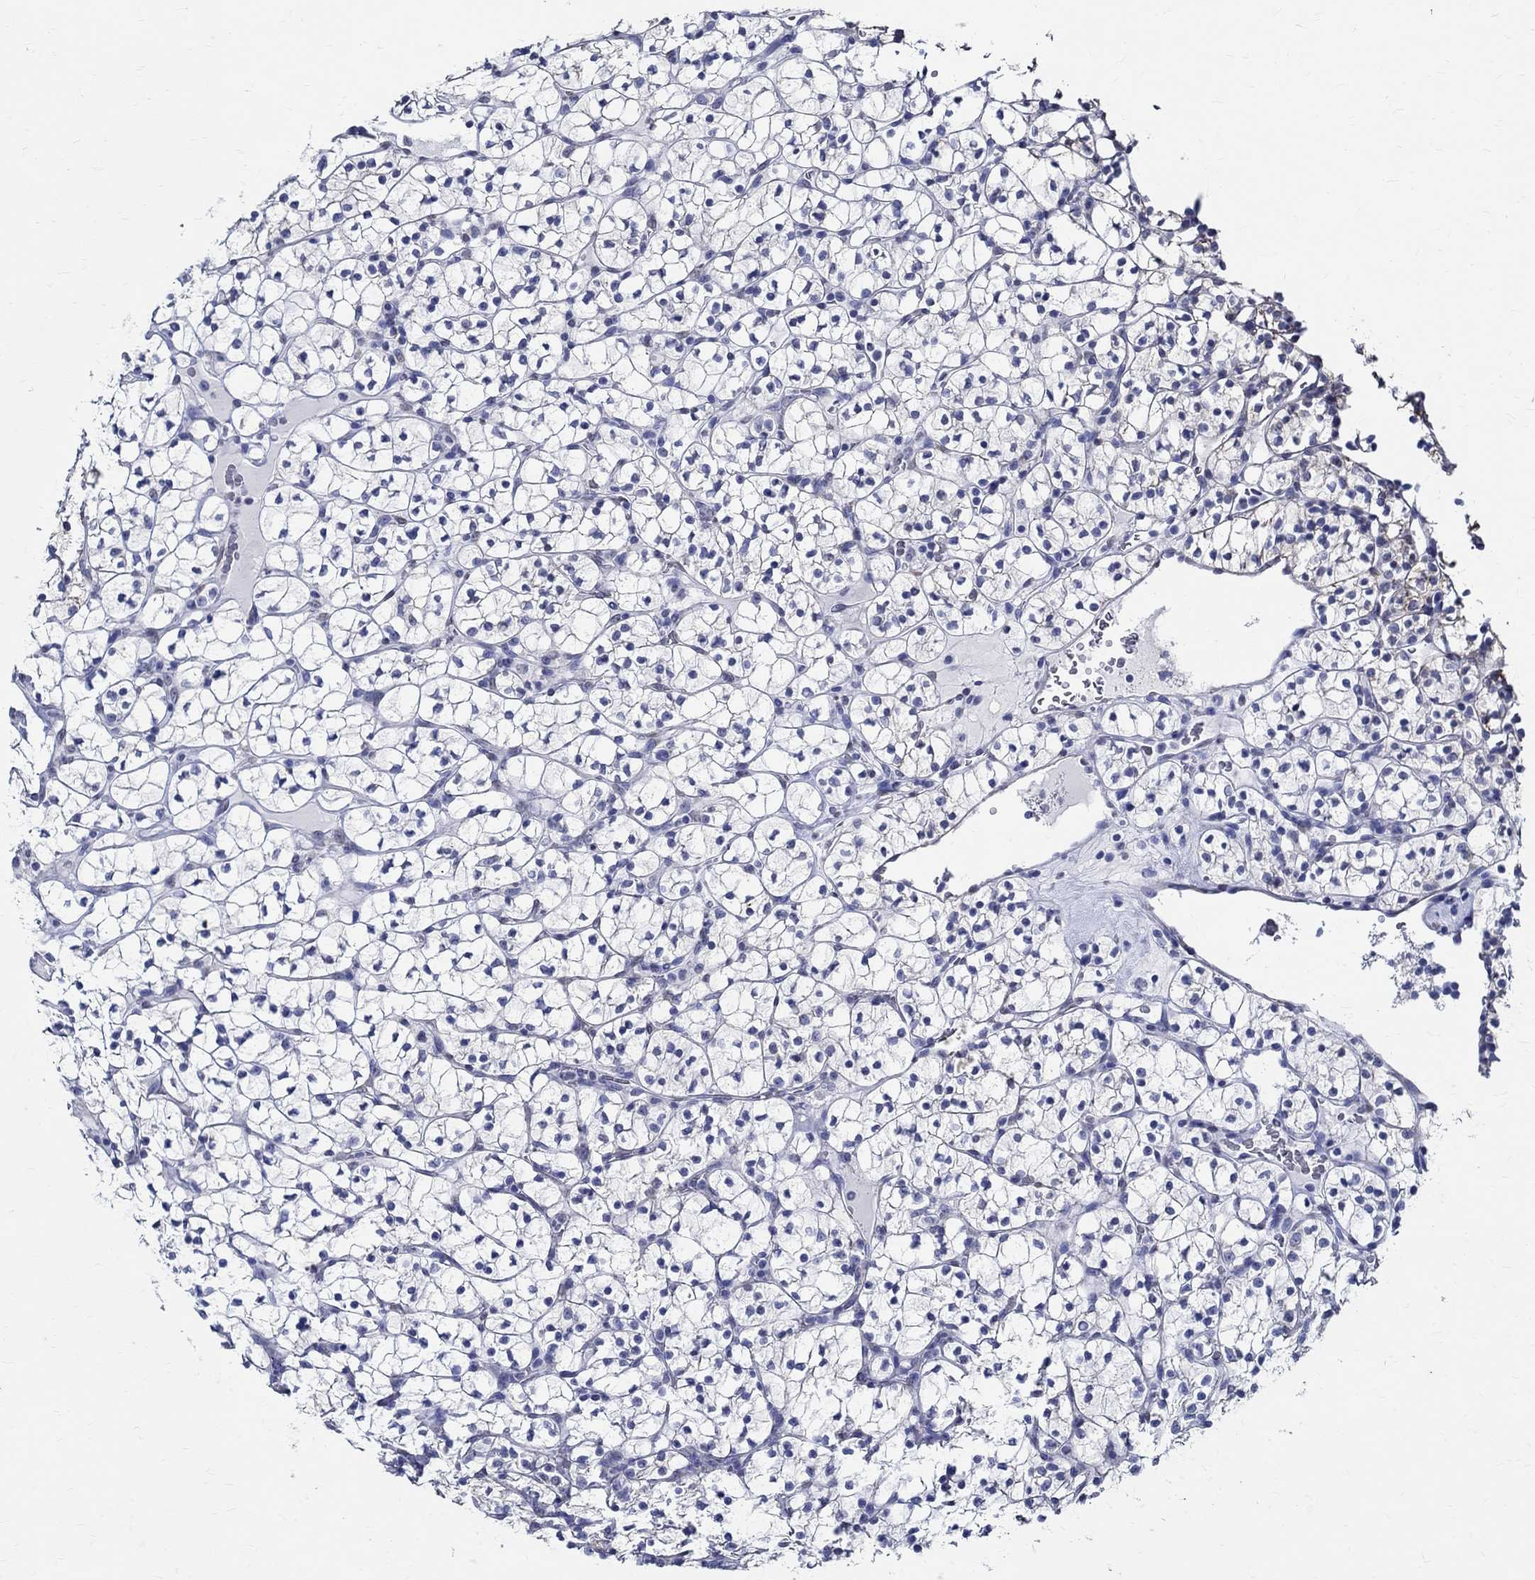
{"staining": {"intensity": "negative", "quantity": "none", "location": "none"}, "tissue": "renal cancer", "cell_type": "Tumor cells", "image_type": "cancer", "snomed": [{"axis": "morphology", "description": "Adenocarcinoma, NOS"}, {"axis": "topography", "description": "Kidney"}], "caption": "DAB (3,3'-diaminobenzidine) immunohistochemical staining of human renal cancer demonstrates no significant staining in tumor cells.", "gene": "TSPAN16", "patient": {"sex": "female", "age": 89}}